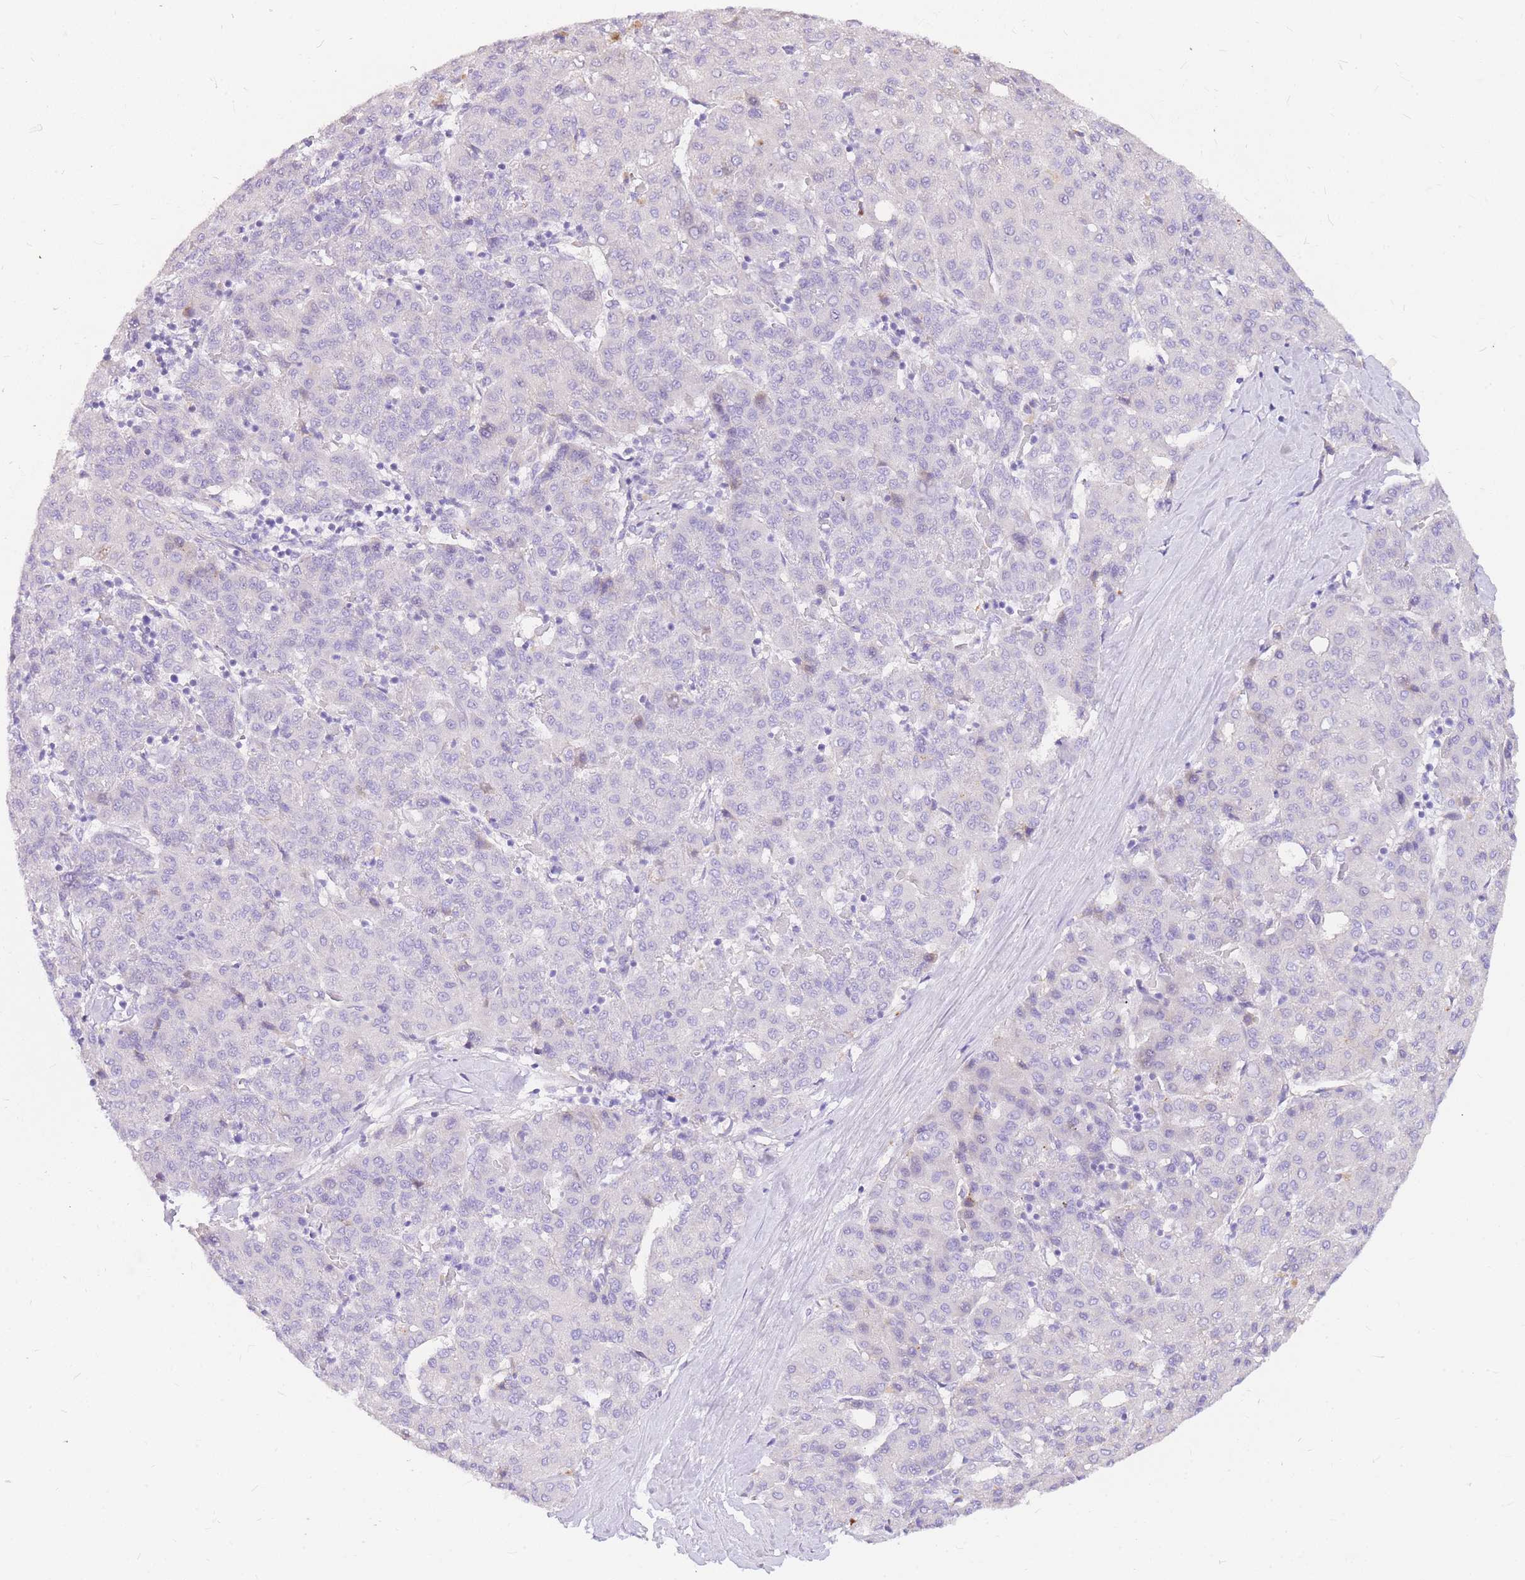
{"staining": {"intensity": "negative", "quantity": "none", "location": "none"}, "tissue": "liver cancer", "cell_type": "Tumor cells", "image_type": "cancer", "snomed": [{"axis": "morphology", "description": "Carcinoma, Hepatocellular, NOS"}, {"axis": "topography", "description": "Liver"}], "caption": "DAB immunohistochemical staining of human liver cancer reveals no significant positivity in tumor cells.", "gene": "UPK1A", "patient": {"sex": "male", "age": 65}}